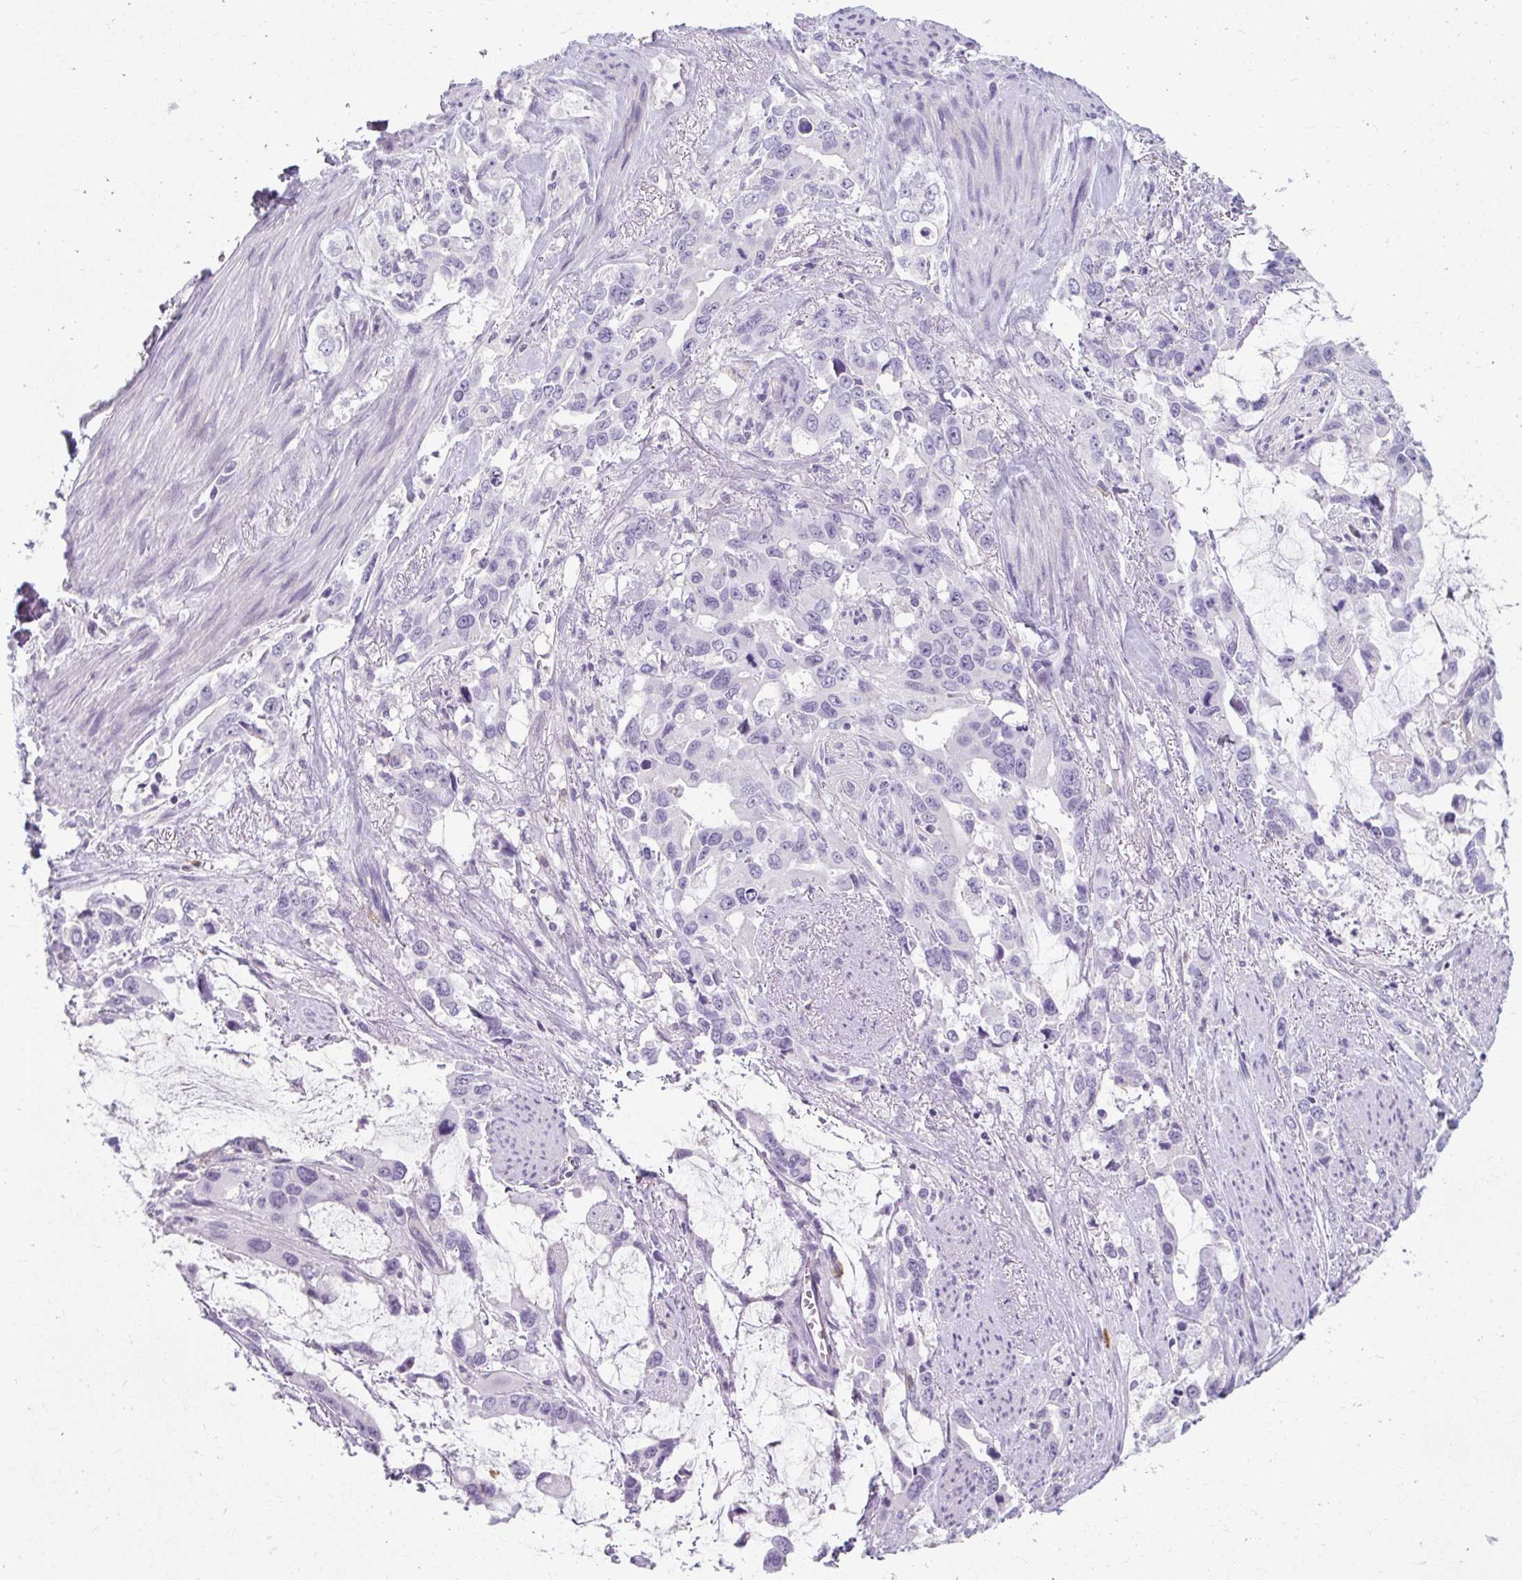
{"staining": {"intensity": "negative", "quantity": "none", "location": "none"}, "tissue": "stomach cancer", "cell_type": "Tumor cells", "image_type": "cancer", "snomed": [{"axis": "morphology", "description": "Adenocarcinoma, NOS"}, {"axis": "topography", "description": "Stomach, upper"}], "caption": "The micrograph exhibits no staining of tumor cells in stomach cancer (adenocarcinoma).", "gene": "EIF1AD", "patient": {"sex": "male", "age": 85}}